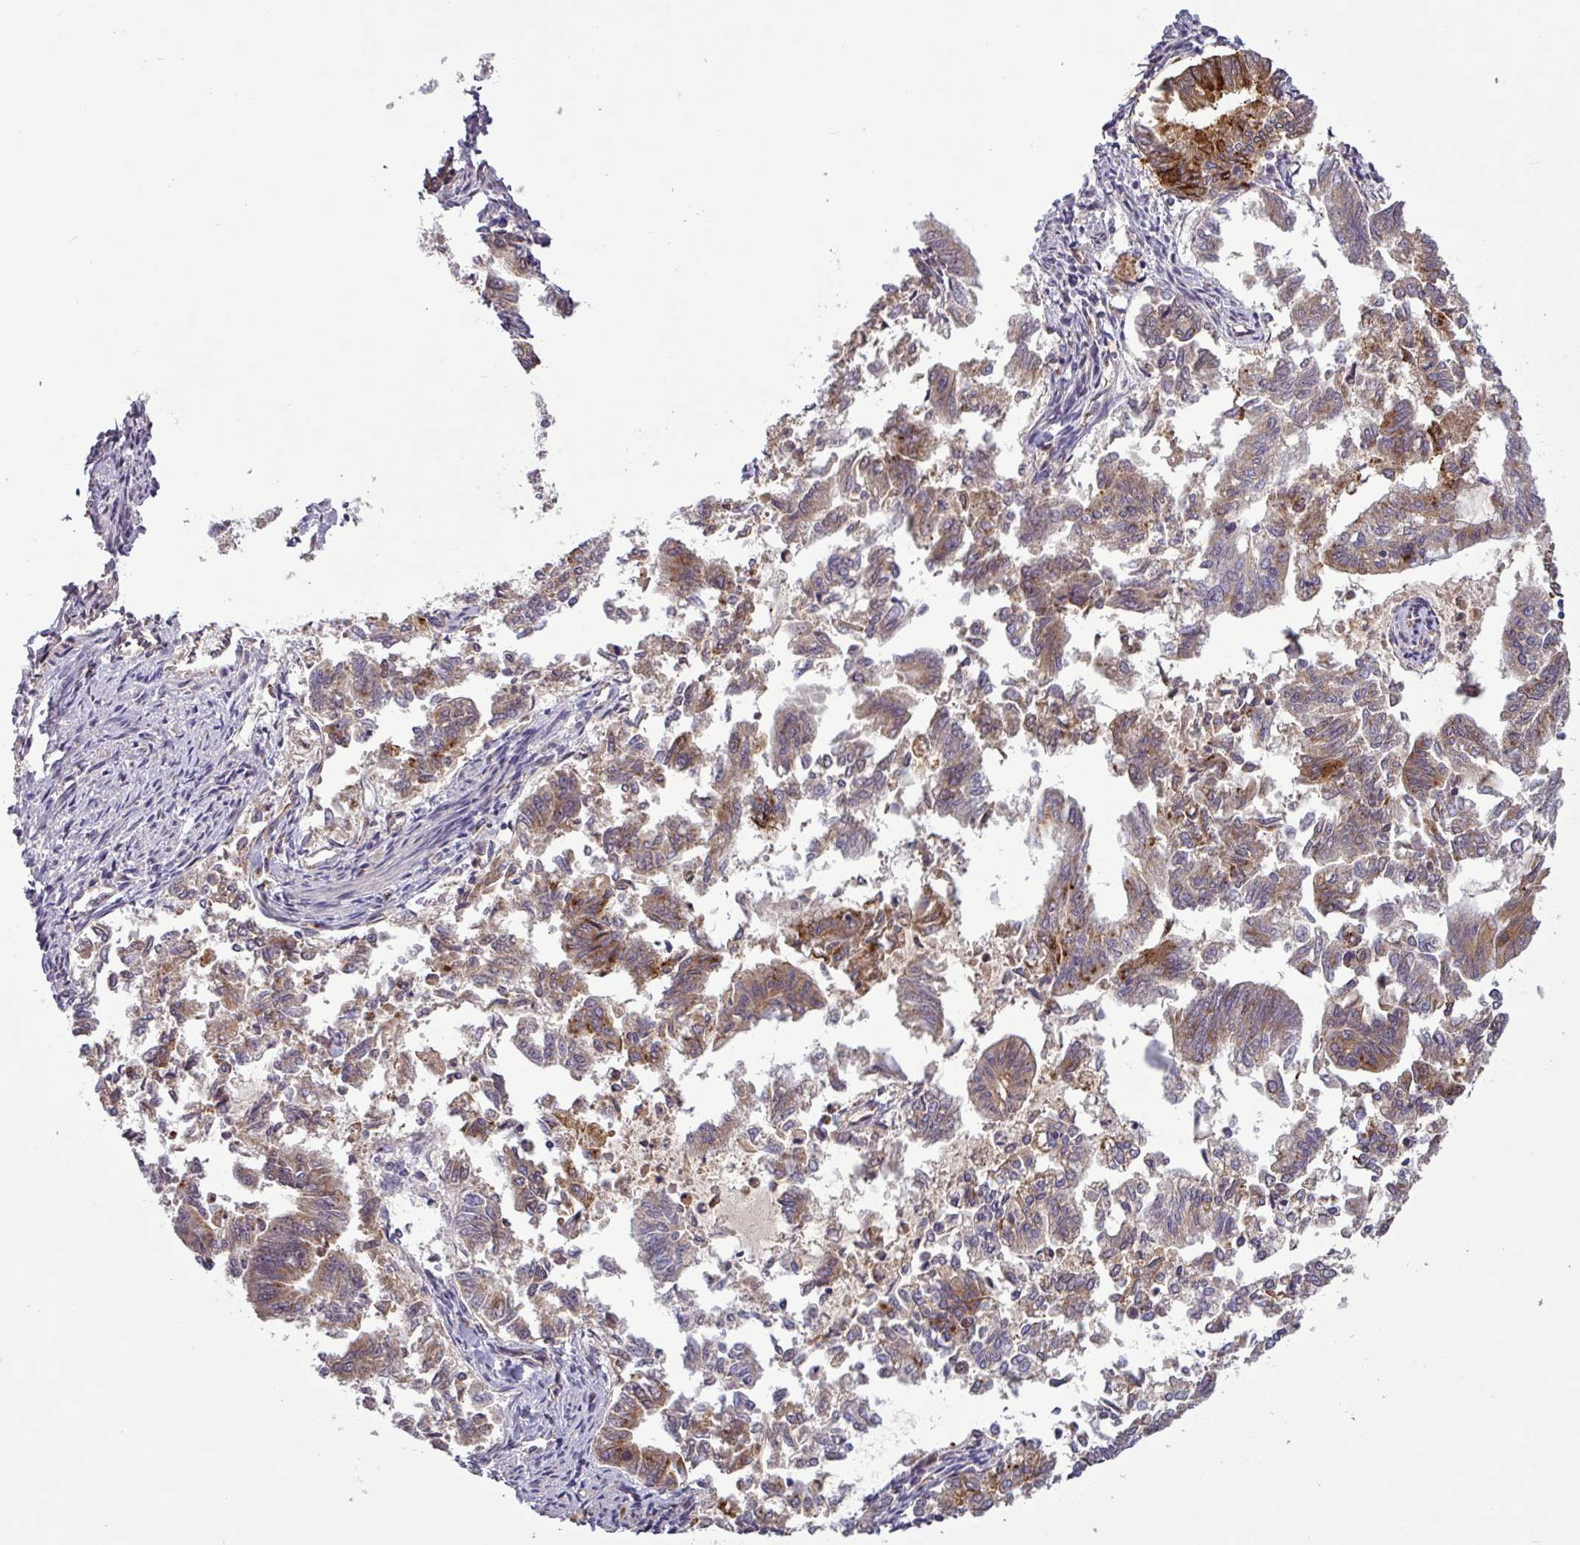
{"staining": {"intensity": "moderate", "quantity": "25%-75%", "location": "cytoplasmic/membranous"}, "tissue": "endometrial cancer", "cell_type": "Tumor cells", "image_type": "cancer", "snomed": [{"axis": "morphology", "description": "Adenocarcinoma, NOS"}, {"axis": "topography", "description": "Endometrium"}], "caption": "DAB immunohistochemical staining of endometrial adenocarcinoma shows moderate cytoplasmic/membranous protein staining in about 25%-75% of tumor cells. Using DAB (brown) and hematoxylin (blue) stains, captured at high magnification using brightfield microscopy.", "gene": "PCDH1", "patient": {"sex": "female", "age": 79}}